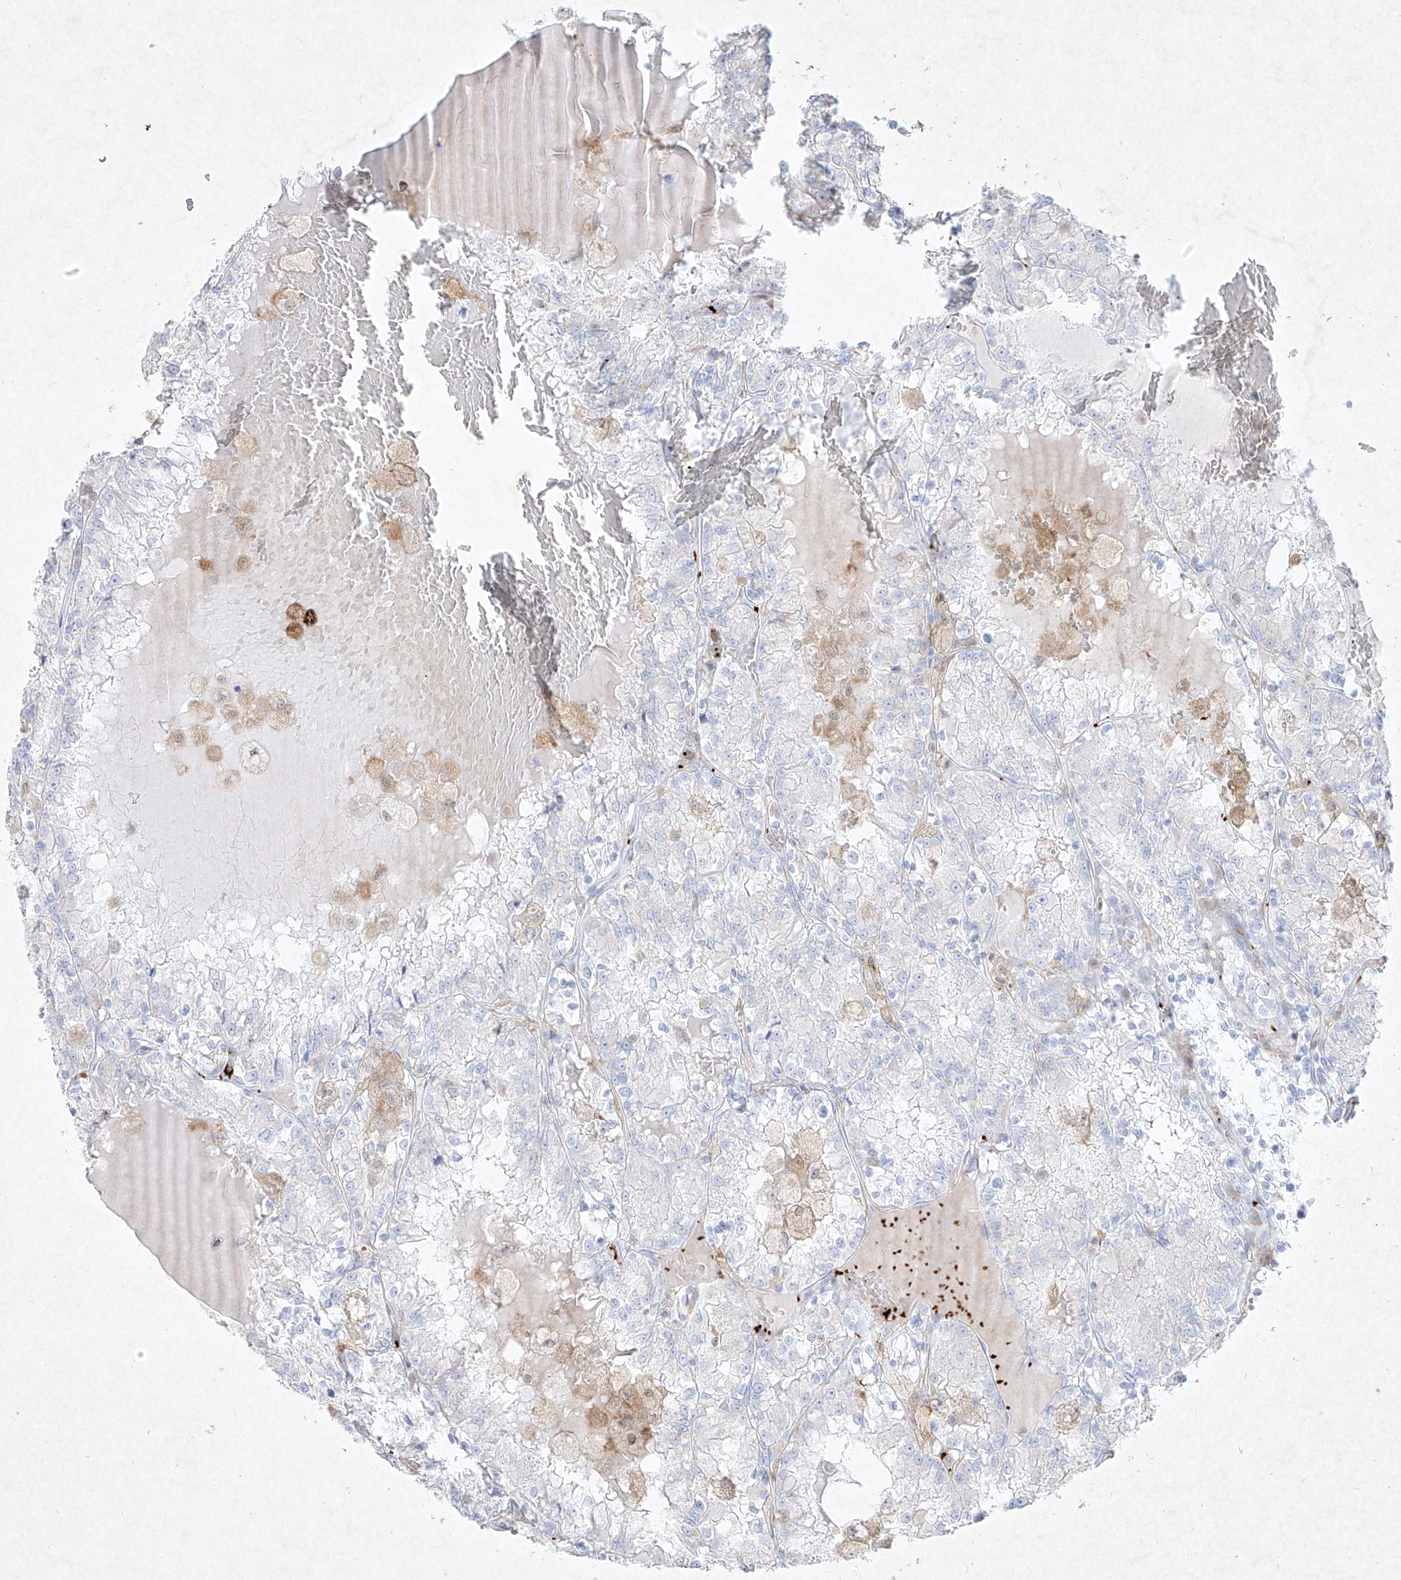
{"staining": {"intensity": "negative", "quantity": "none", "location": "none"}, "tissue": "renal cancer", "cell_type": "Tumor cells", "image_type": "cancer", "snomed": [{"axis": "morphology", "description": "Adenocarcinoma, NOS"}, {"axis": "topography", "description": "Kidney"}], "caption": "A photomicrograph of renal cancer stained for a protein exhibits no brown staining in tumor cells.", "gene": "PLEK", "patient": {"sex": "female", "age": 56}}